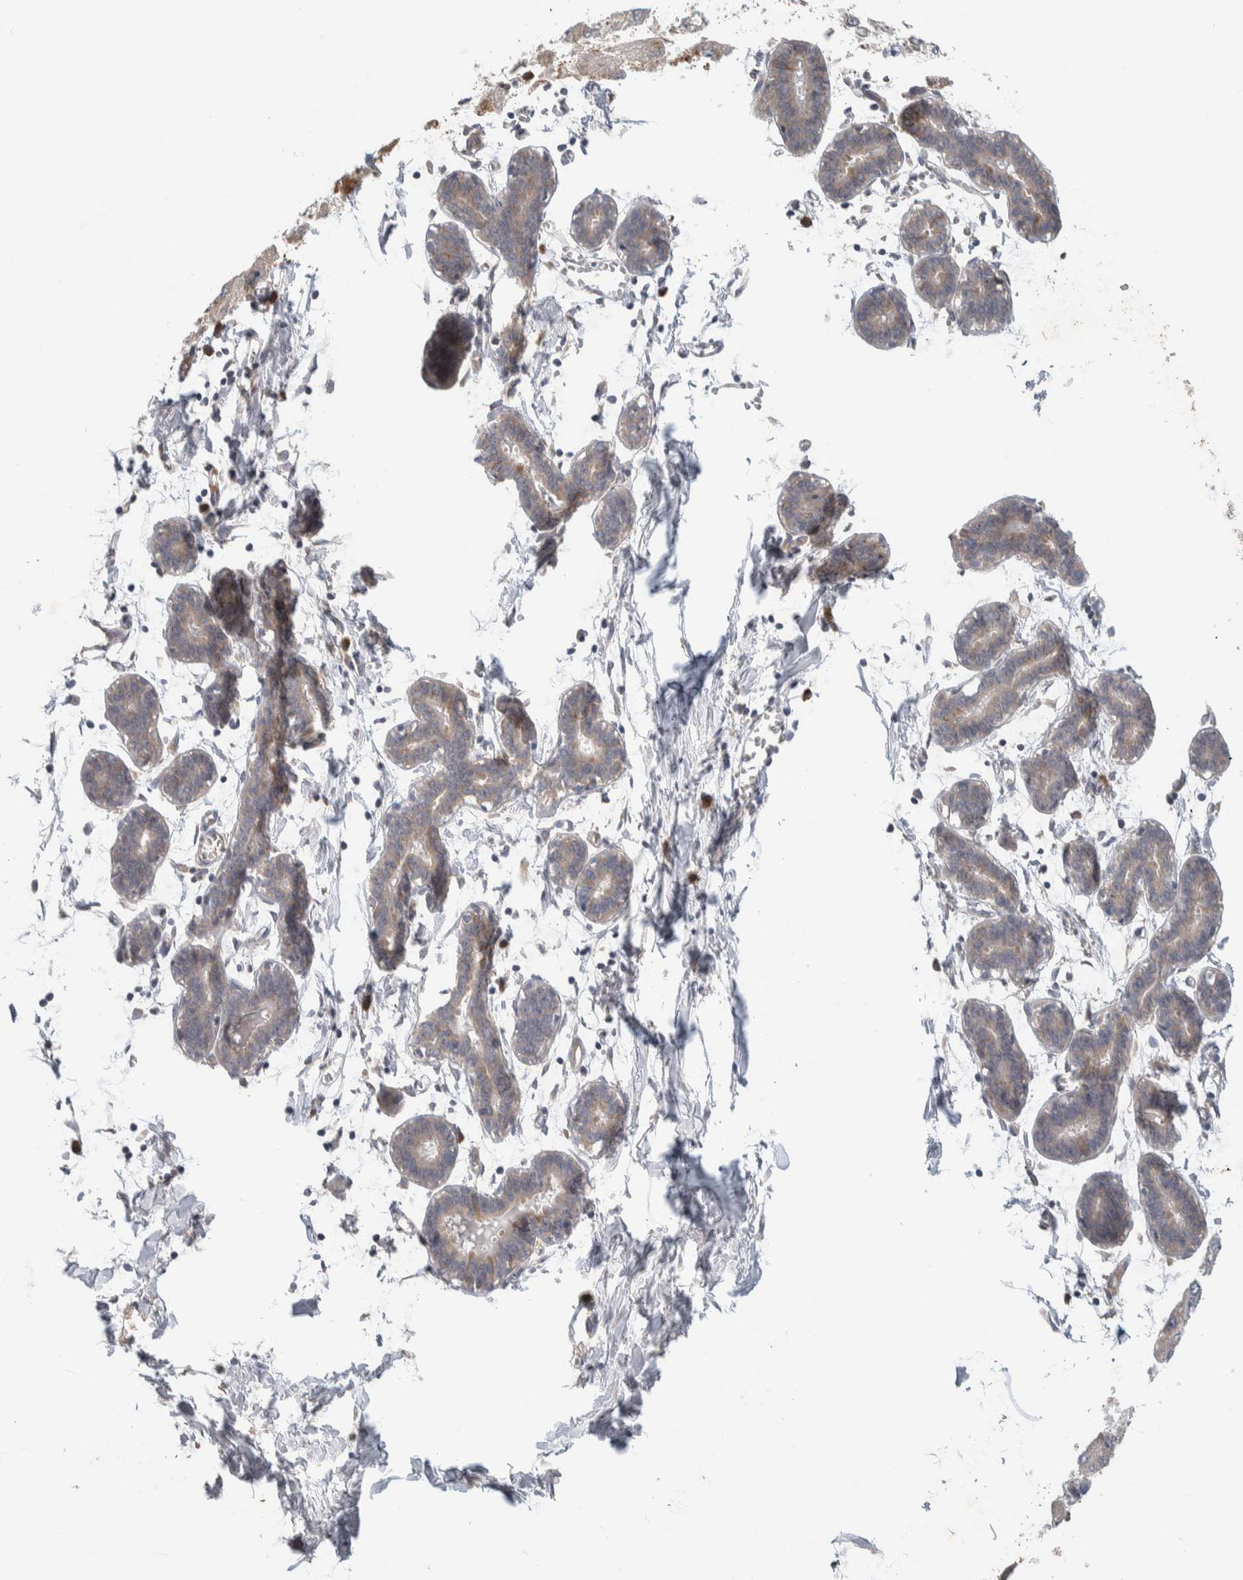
{"staining": {"intensity": "negative", "quantity": "none", "location": "none"}, "tissue": "breast", "cell_type": "Adipocytes", "image_type": "normal", "snomed": [{"axis": "morphology", "description": "Normal tissue, NOS"}, {"axis": "topography", "description": "Breast"}], "caption": "This is a image of immunohistochemistry staining of normal breast, which shows no positivity in adipocytes.", "gene": "RUSF1", "patient": {"sex": "female", "age": 27}}